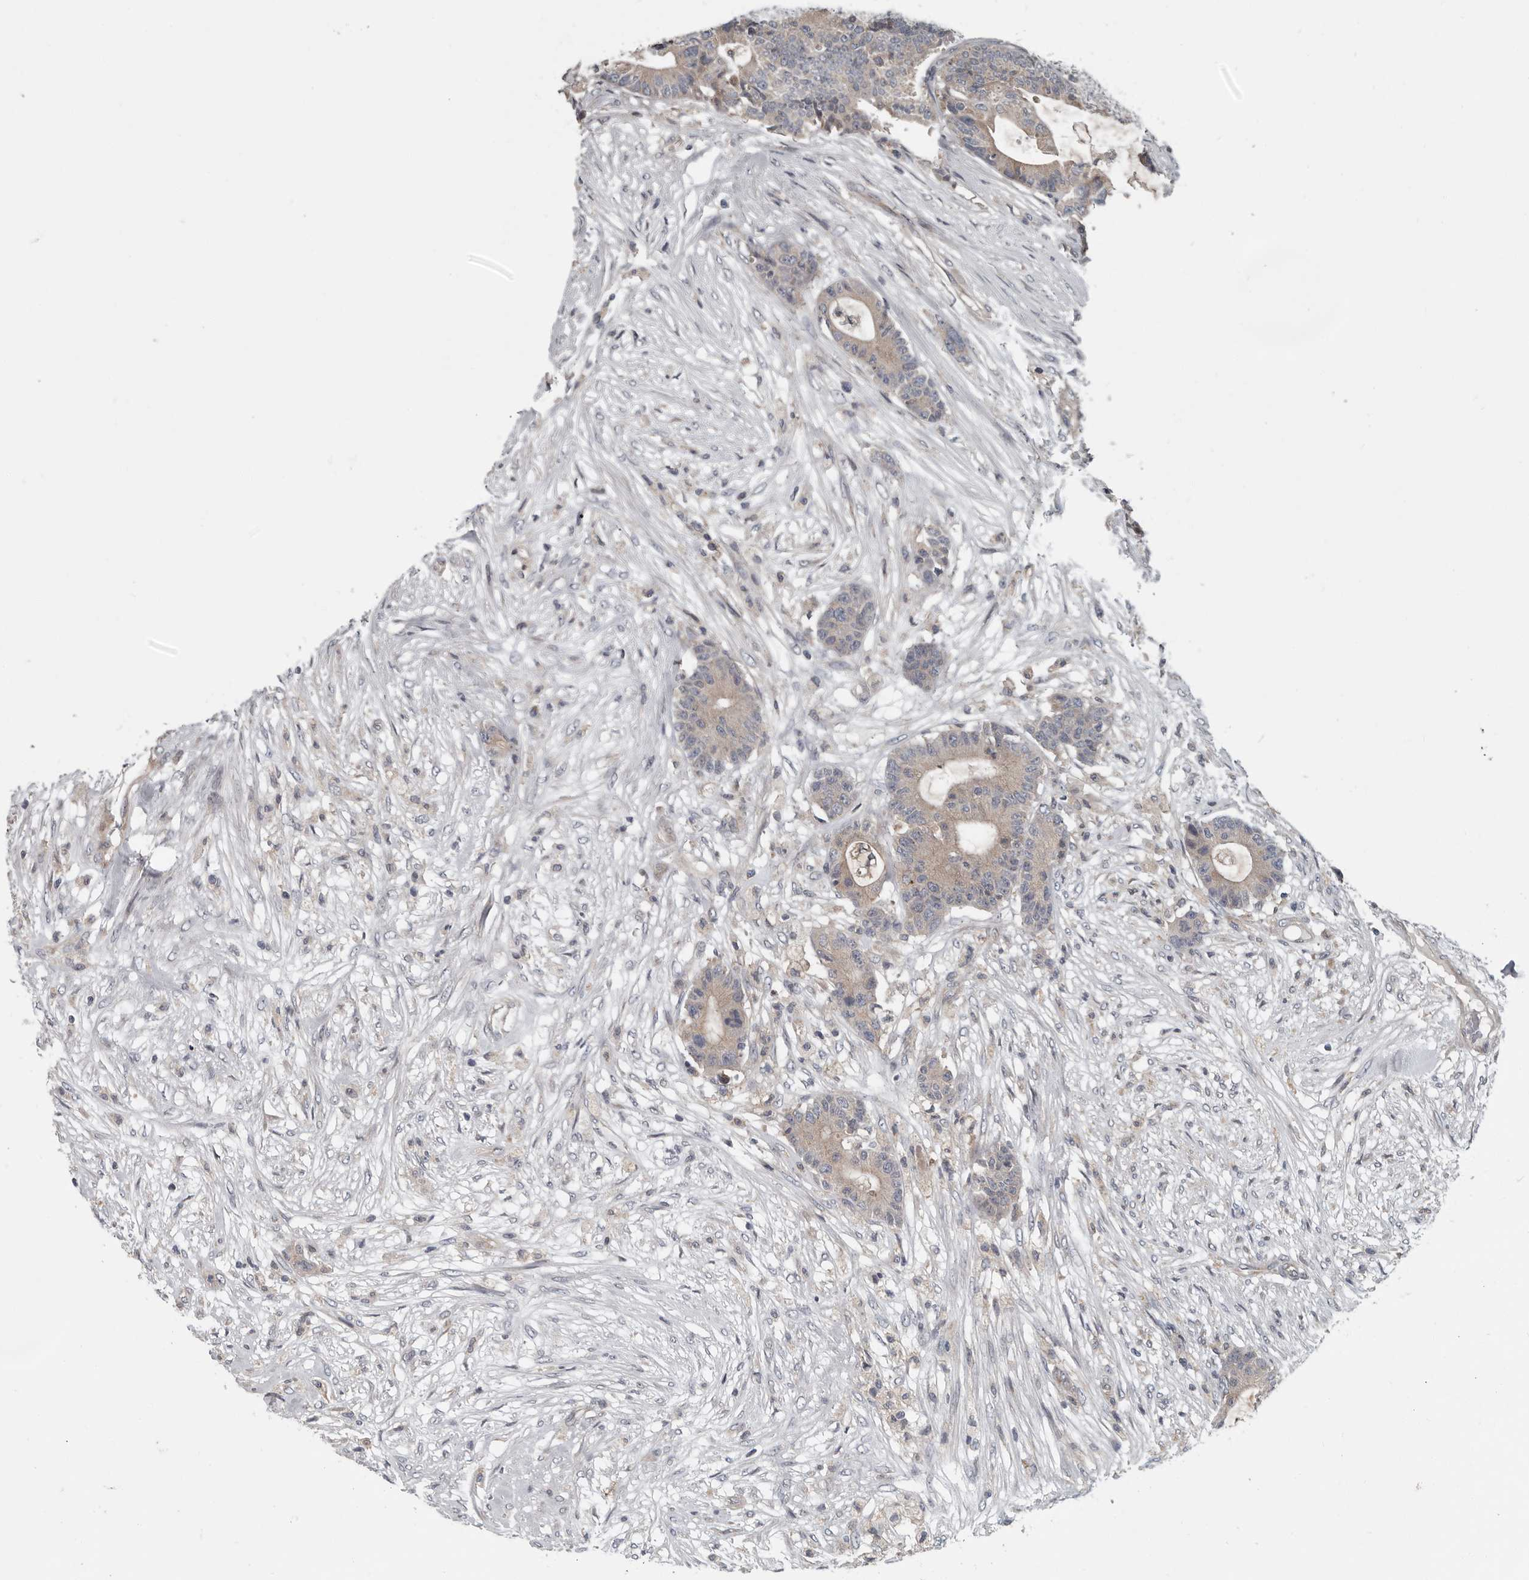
{"staining": {"intensity": "weak", "quantity": "<25%", "location": "cytoplasmic/membranous"}, "tissue": "colorectal cancer", "cell_type": "Tumor cells", "image_type": "cancer", "snomed": [{"axis": "morphology", "description": "Adenocarcinoma, NOS"}, {"axis": "topography", "description": "Colon"}], "caption": "The image shows no significant expression in tumor cells of colorectal cancer.", "gene": "TMEM199", "patient": {"sex": "female", "age": 84}}